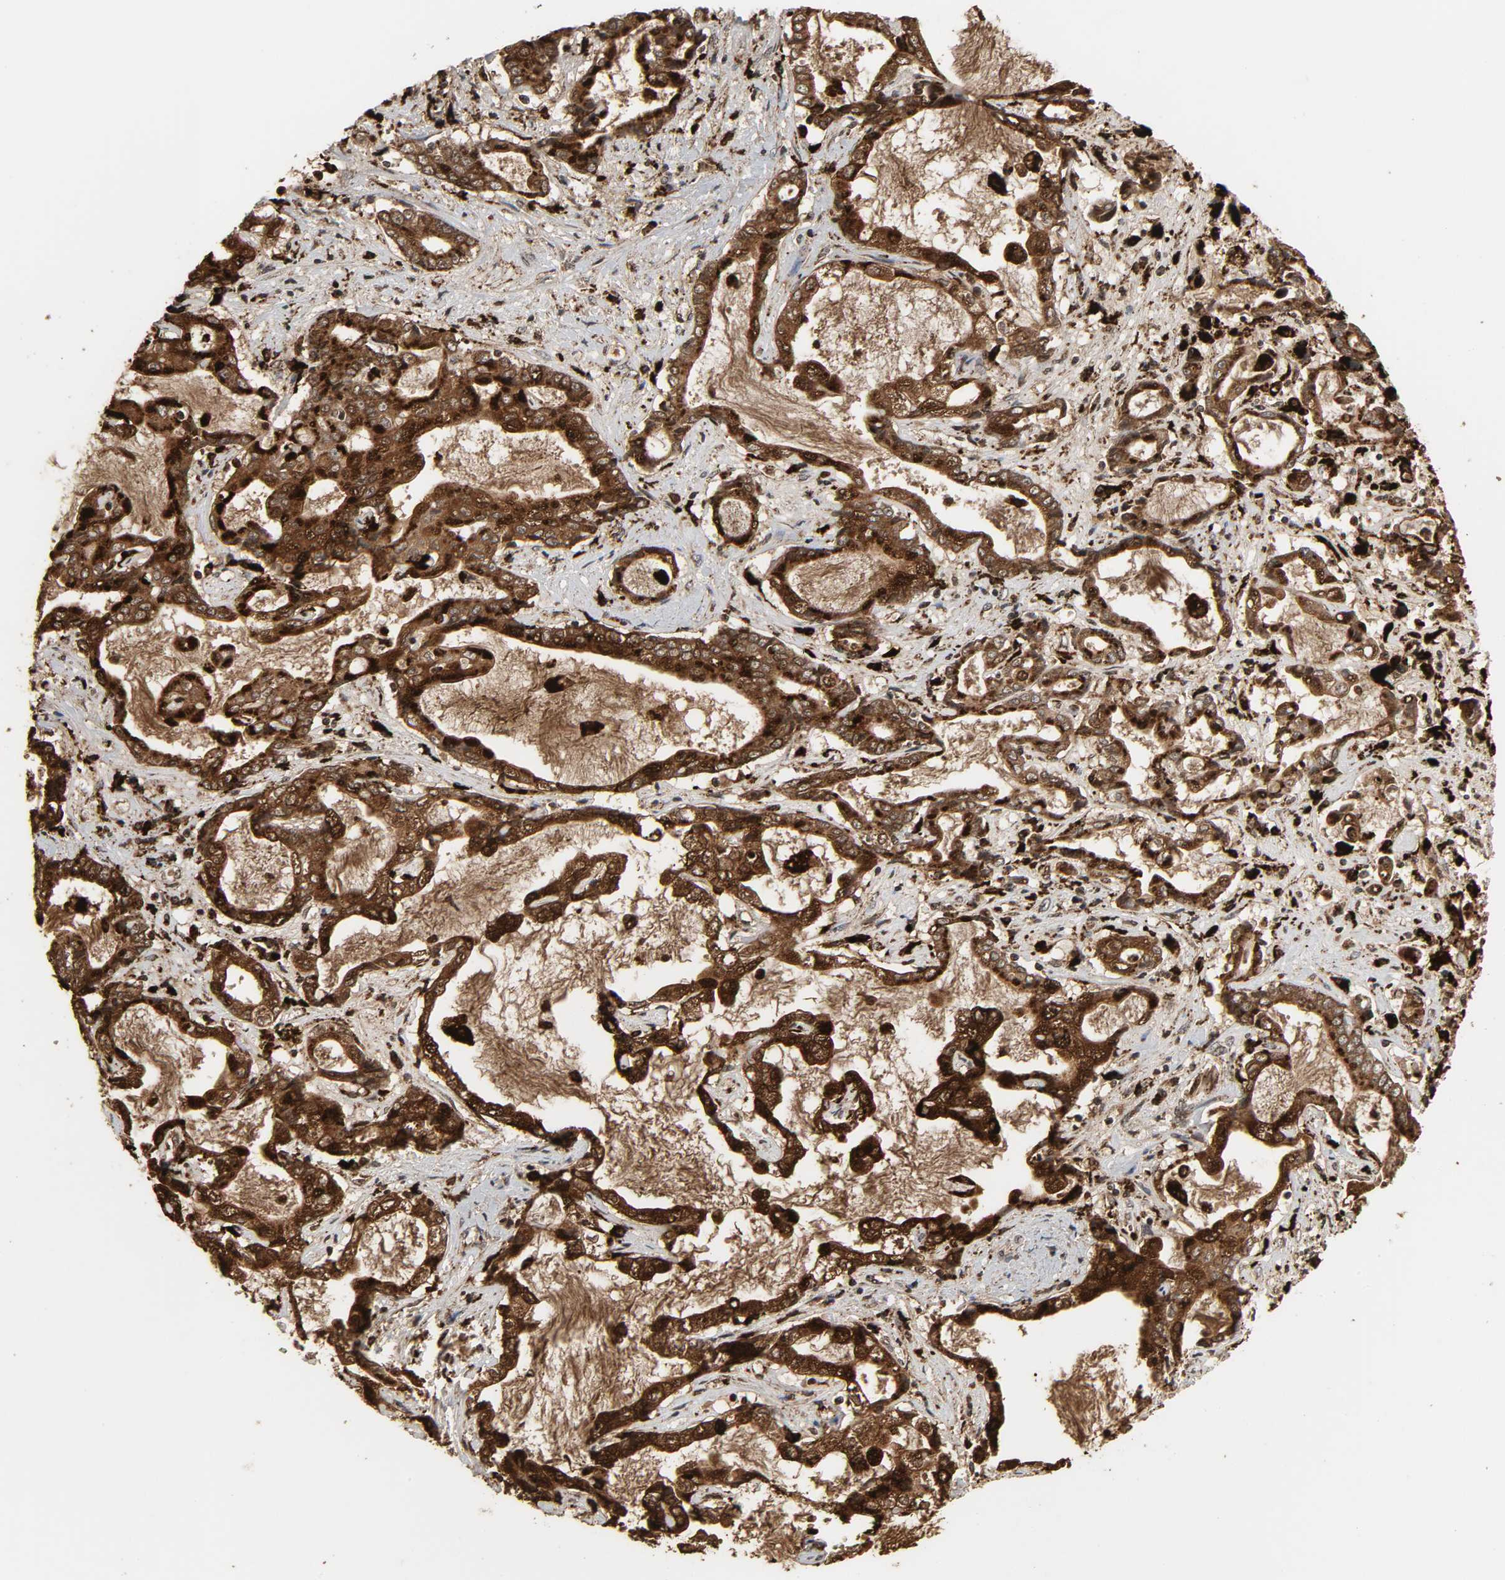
{"staining": {"intensity": "strong", "quantity": ">75%", "location": "cytoplasmic/membranous"}, "tissue": "liver cancer", "cell_type": "Tumor cells", "image_type": "cancer", "snomed": [{"axis": "morphology", "description": "Cholangiocarcinoma"}, {"axis": "topography", "description": "Liver"}], "caption": "Cholangiocarcinoma (liver) stained with DAB (3,3'-diaminobenzidine) immunohistochemistry (IHC) displays high levels of strong cytoplasmic/membranous positivity in approximately >75% of tumor cells. The protein of interest is shown in brown color, while the nuclei are stained blue.", "gene": "PSAP", "patient": {"sex": "male", "age": 57}}